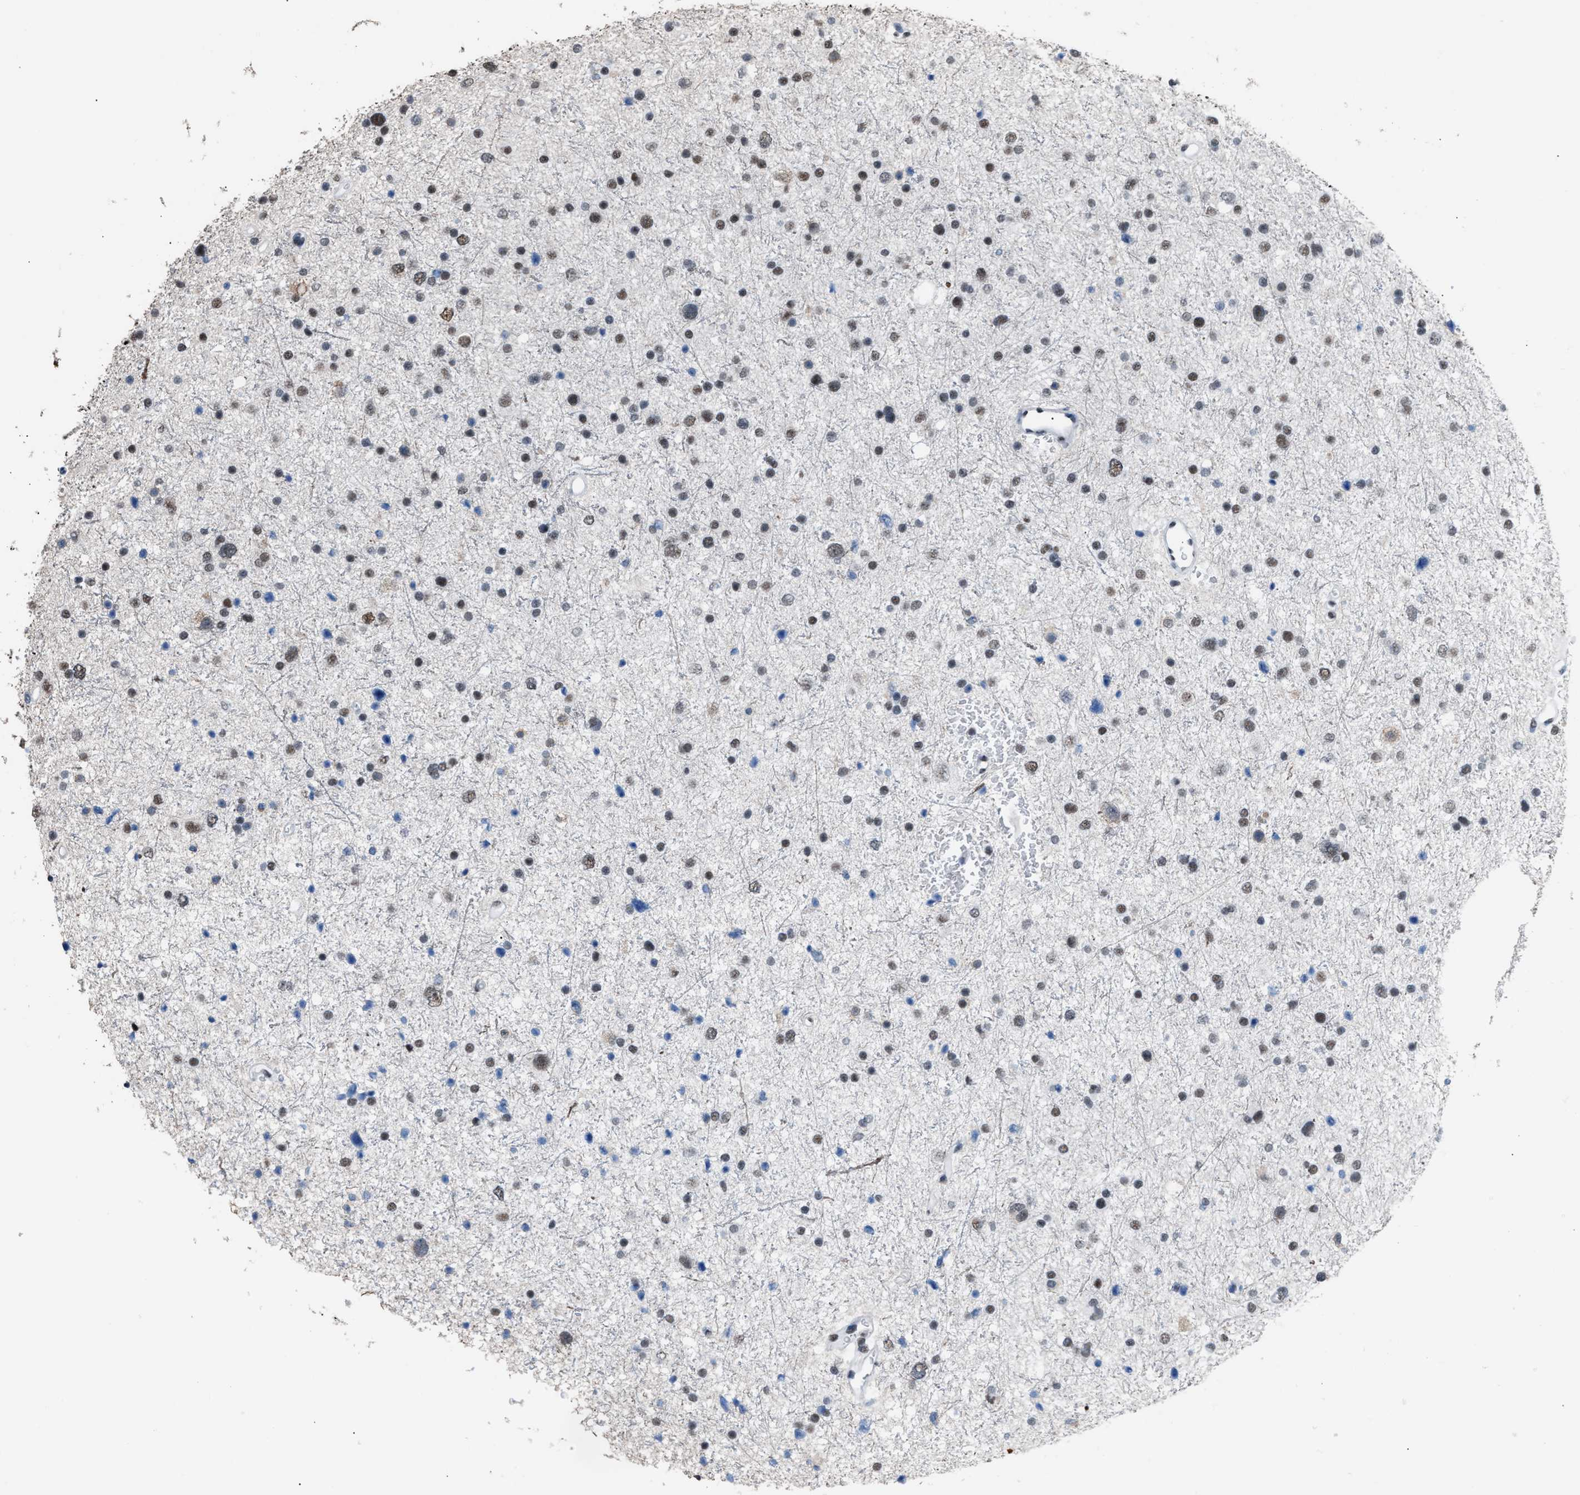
{"staining": {"intensity": "weak", "quantity": ">75%", "location": "nuclear"}, "tissue": "glioma", "cell_type": "Tumor cells", "image_type": "cancer", "snomed": [{"axis": "morphology", "description": "Glioma, malignant, Low grade"}, {"axis": "topography", "description": "Brain"}], "caption": "This micrograph shows immunohistochemistry staining of human glioma, with low weak nuclear expression in approximately >75% of tumor cells.", "gene": "CCAR2", "patient": {"sex": "female", "age": 37}}